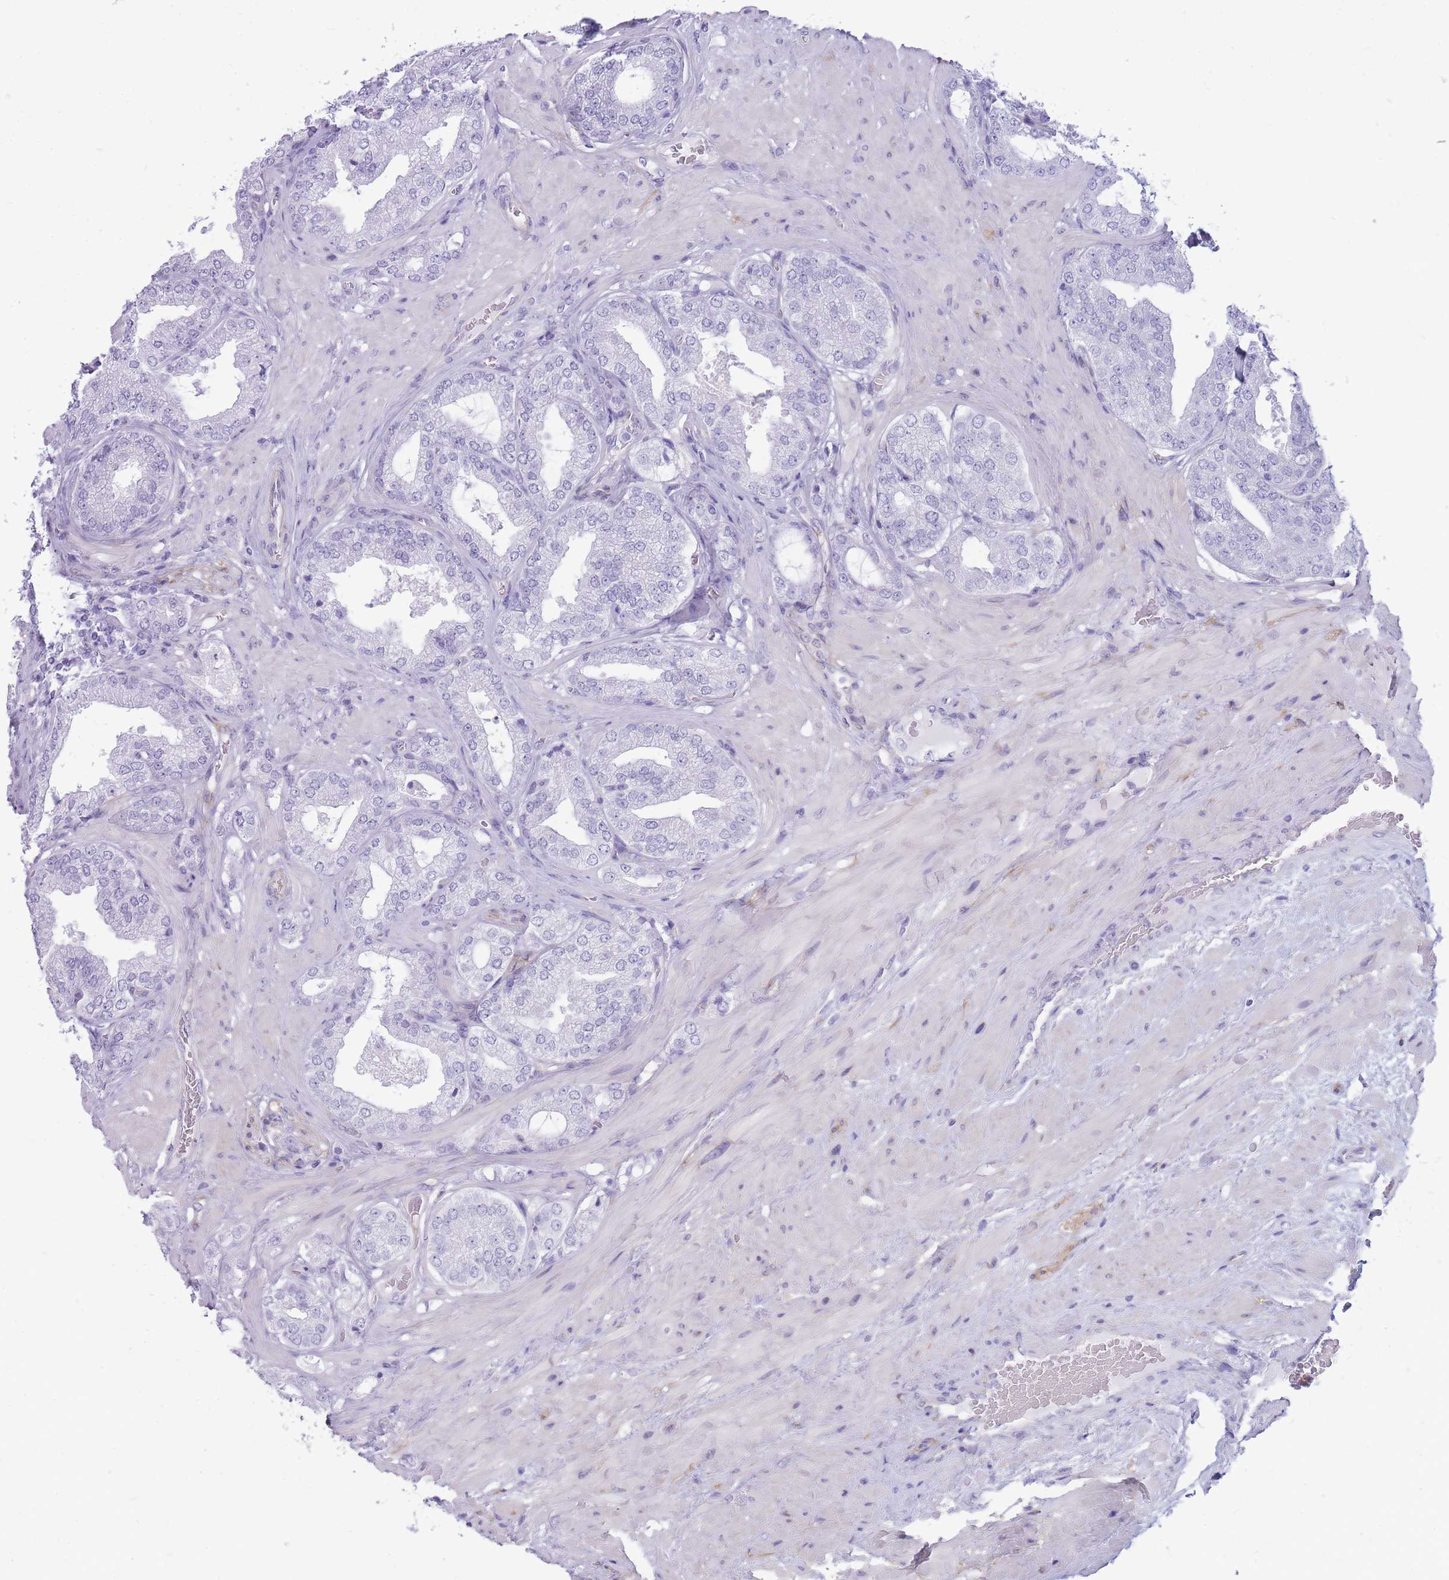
{"staining": {"intensity": "negative", "quantity": "none", "location": "none"}, "tissue": "prostate cancer", "cell_type": "Tumor cells", "image_type": "cancer", "snomed": [{"axis": "morphology", "description": "Adenocarcinoma, Low grade"}, {"axis": "topography", "description": "Prostate"}], "caption": "Immunohistochemical staining of human prostate adenocarcinoma (low-grade) demonstrates no significant expression in tumor cells.", "gene": "MTSS2", "patient": {"sex": "male", "age": 63}}